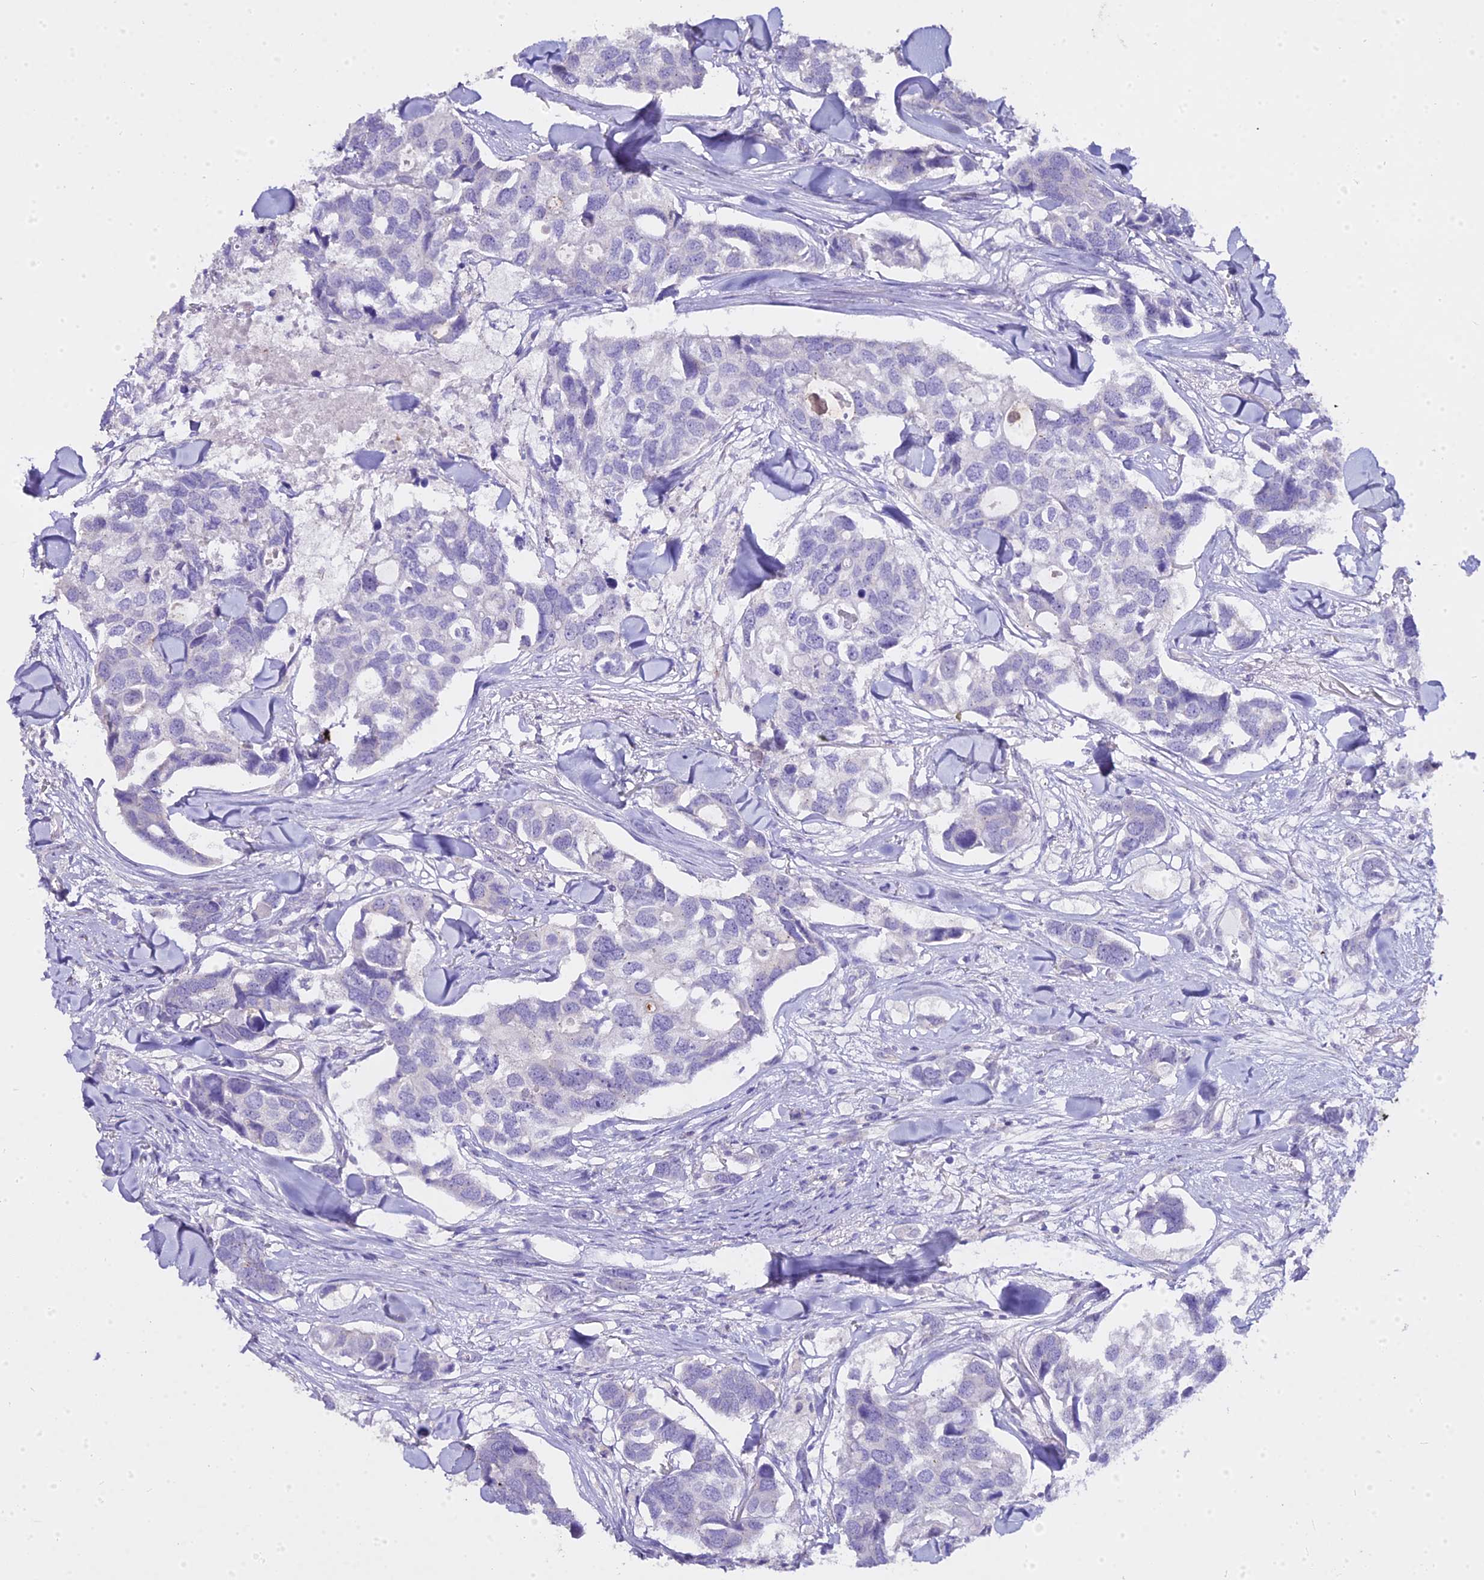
{"staining": {"intensity": "negative", "quantity": "none", "location": "none"}, "tissue": "breast cancer", "cell_type": "Tumor cells", "image_type": "cancer", "snomed": [{"axis": "morphology", "description": "Duct carcinoma"}, {"axis": "topography", "description": "Breast"}], "caption": "Tumor cells show no significant expression in invasive ductal carcinoma (breast).", "gene": "GLYAT", "patient": {"sex": "female", "age": 83}}